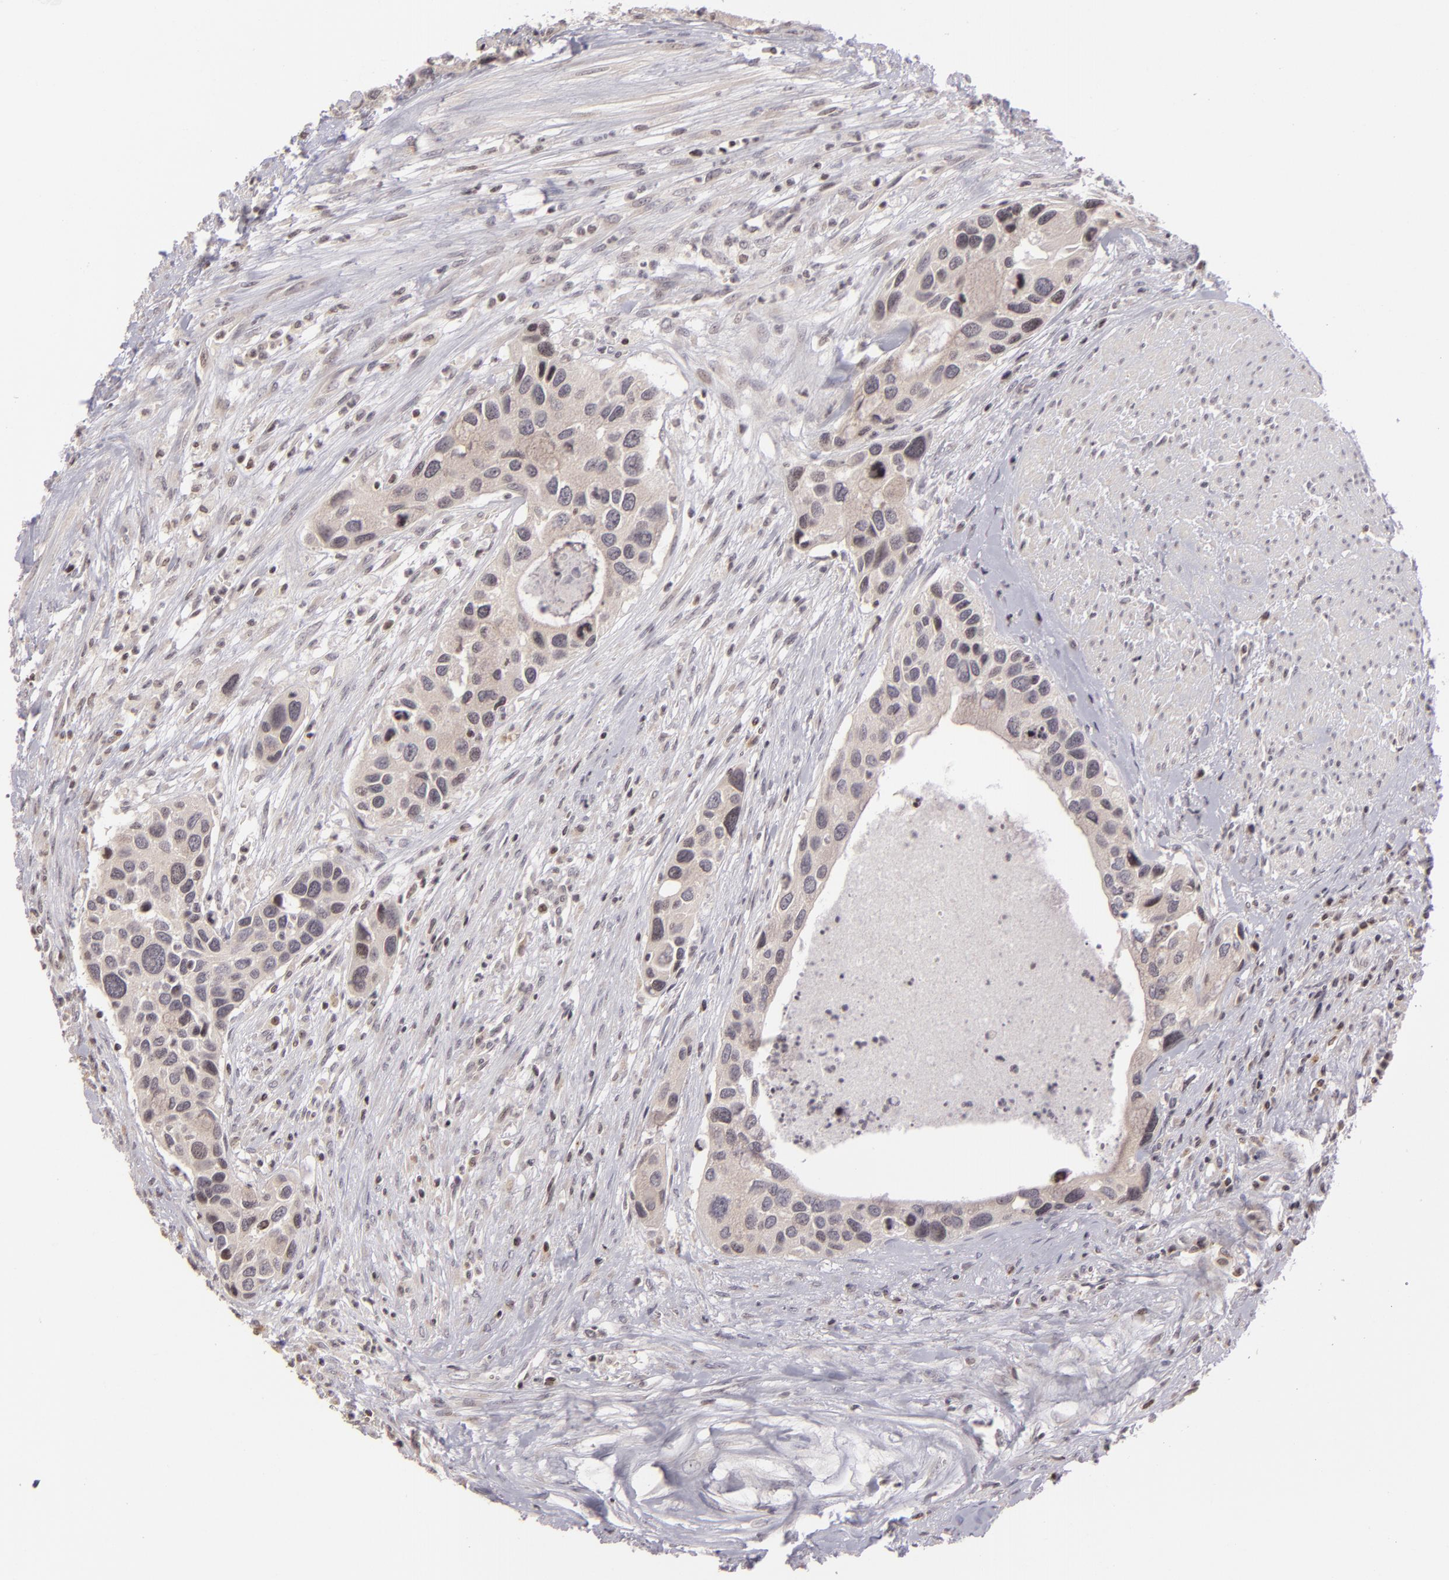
{"staining": {"intensity": "weak", "quantity": "<25%", "location": "nuclear"}, "tissue": "urothelial cancer", "cell_type": "Tumor cells", "image_type": "cancer", "snomed": [{"axis": "morphology", "description": "Urothelial carcinoma, High grade"}, {"axis": "topography", "description": "Urinary bladder"}], "caption": "Protein analysis of urothelial cancer exhibits no significant positivity in tumor cells. The staining was performed using DAB to visualize the protein expression in brown, while the nuclei were stained in blue with hematoxylin (Magnification: 20x).", "gene": "AKAP6", "patient": {"sex": "male", "age": 66}}